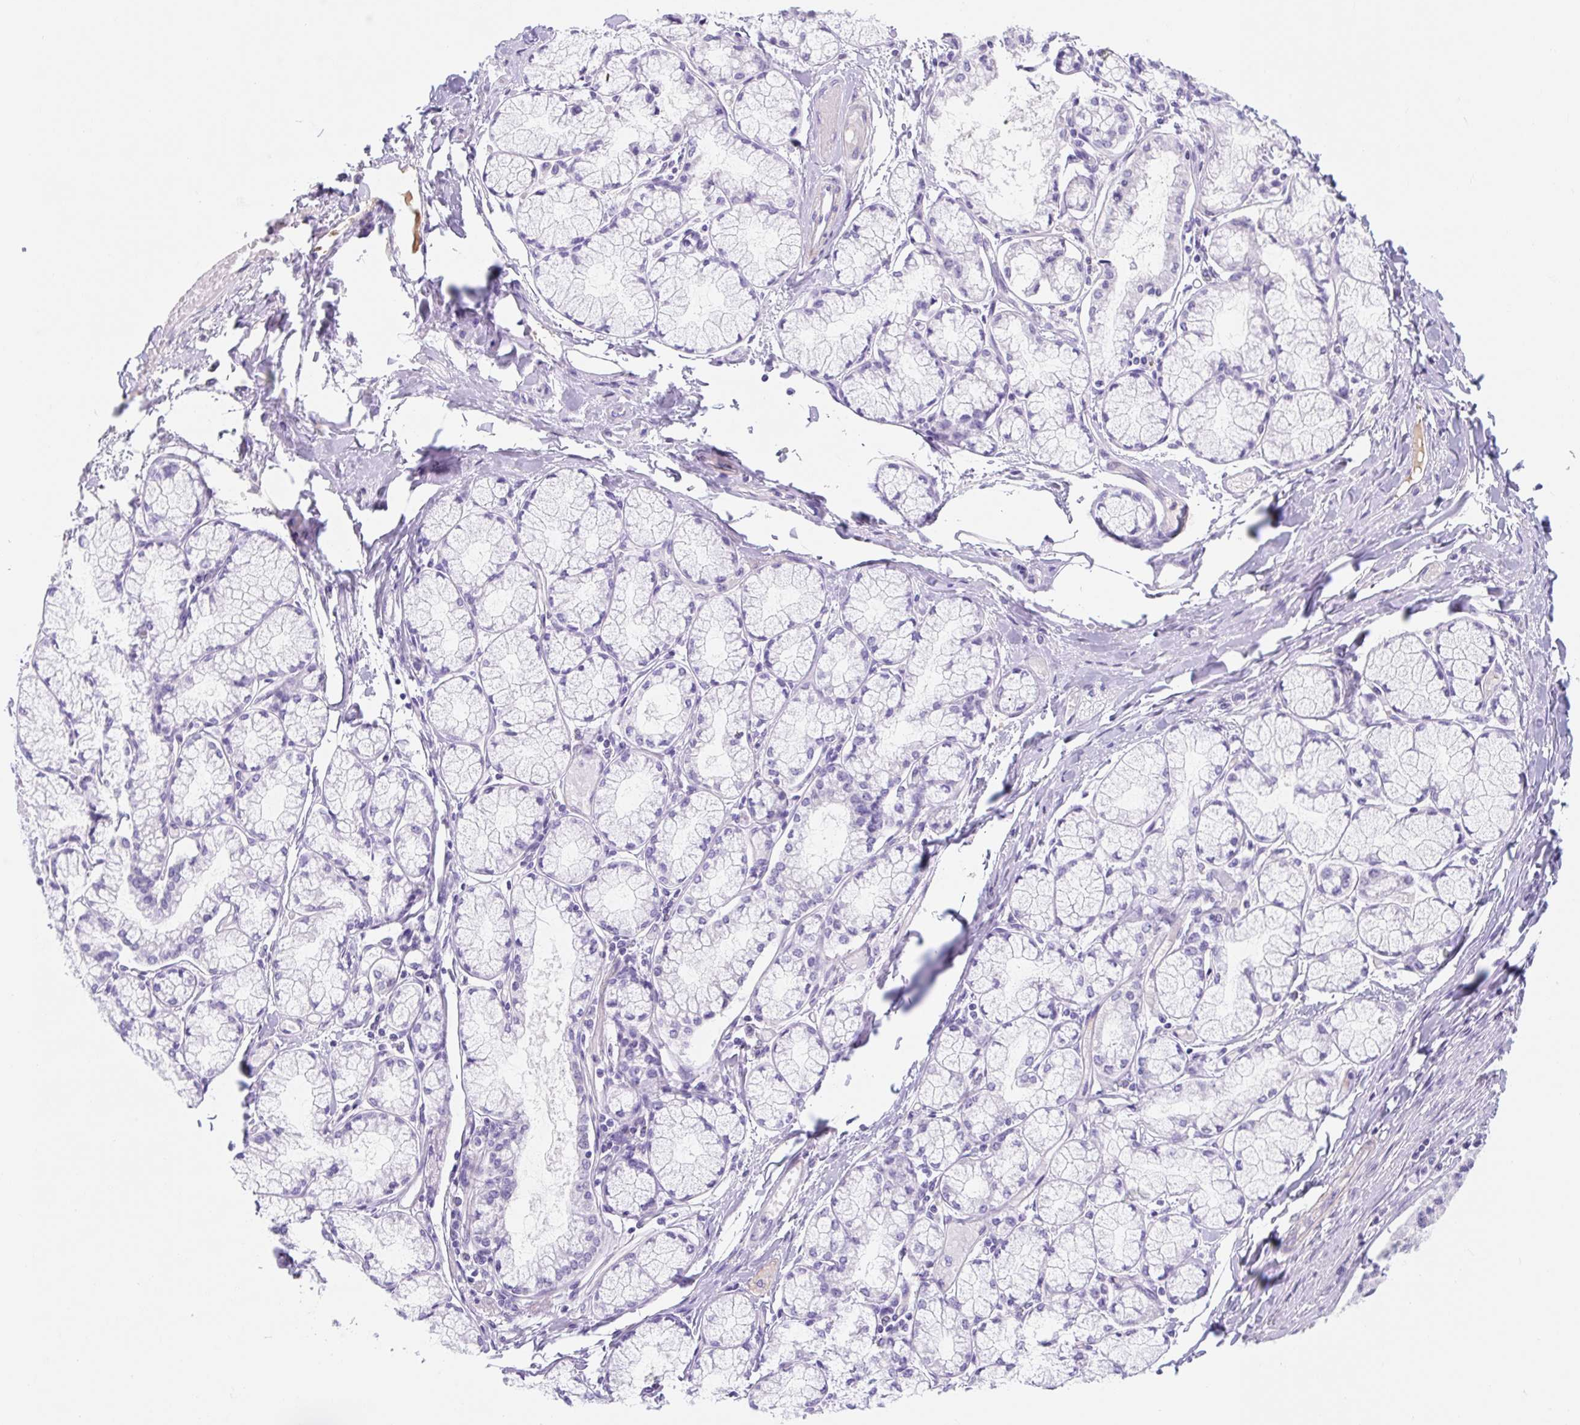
{"staining": {"intensity": "negative", "quantity": "none", "location": "none"}, "tissue": "pancreatic cancer", "cell_type": "Tumor cells", "image_type": "cancer", "snomed": [{"axis": "morphology", "description": "Adenocarcinoma, NOS"}, {"axis": "topography", "description": "Pancreas"}], "caption": "Protein analysis of pancreatic cancer (adenocarcinoma) displays no significant expression in tumor cells. Brightfield microscopy of IHC stained with DAB (3,3'-diaminobenzidine) (brown) and hematoxylin (blue), captured at high magnification.", "gene": "SLC28A1", "patient": {"sex": "female", "age": 50}}